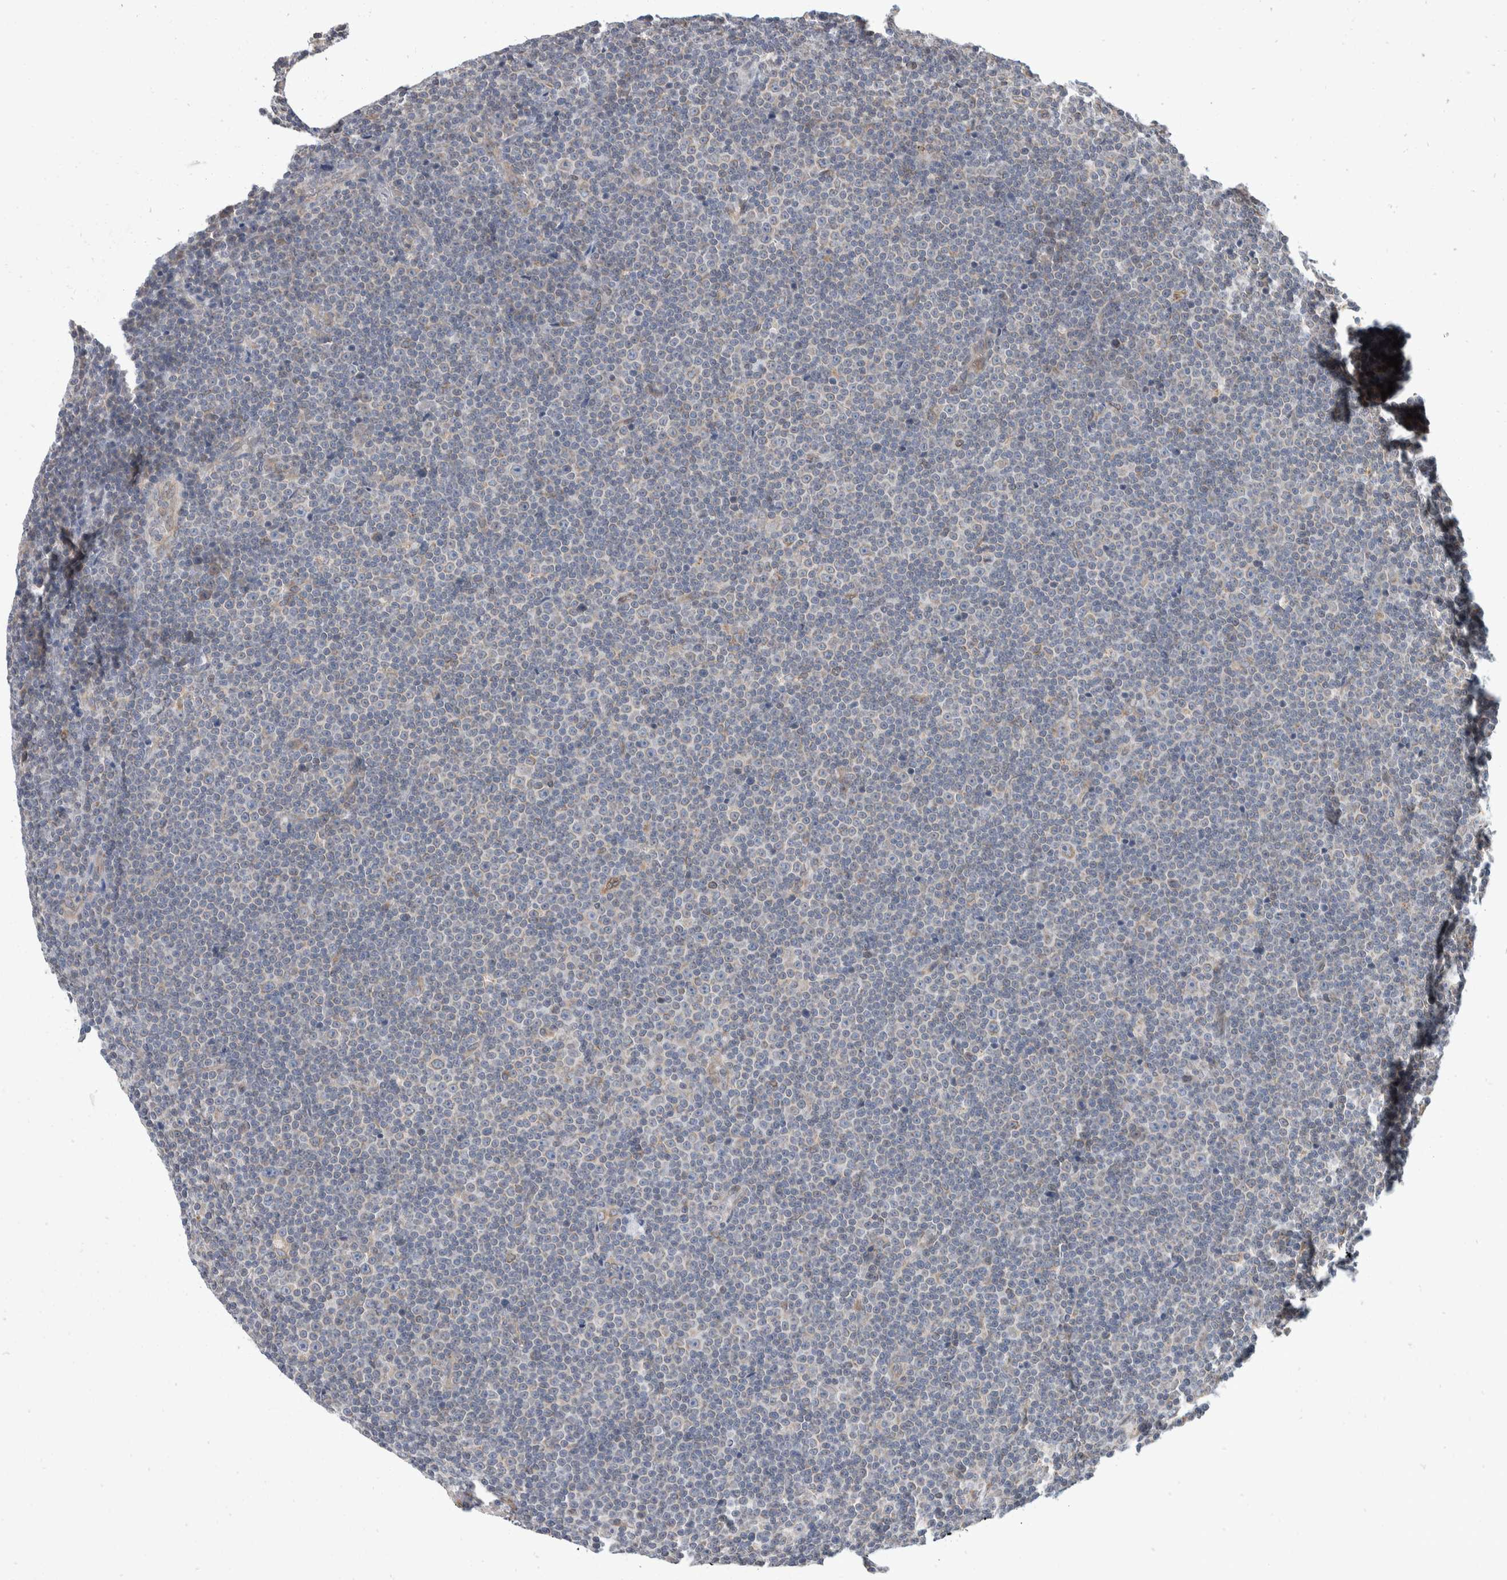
{"staining": {"intensity": "negative", "quantity": "none", "location": "none"}, "tissue": "lymphoma", "cell_type": "Tumor cells", "image_type": "cancer", "snomed": [{"axis": "morphology", "description": "Malignant lymphoma, non-Hodgkin's type, Low grade"}, {"axis": "topography", "description": "Lymph node"}], "caption": "Image shows no protein positivity in tumor cells of lymphoma tissue. (Brightfield microscopy of DAB (3,3'-diaminobenzidine) immunohistochemistry (IHC) at high magnification).", "gene": "TMEM245", "patient": {"sex": "female", "age": 67}}